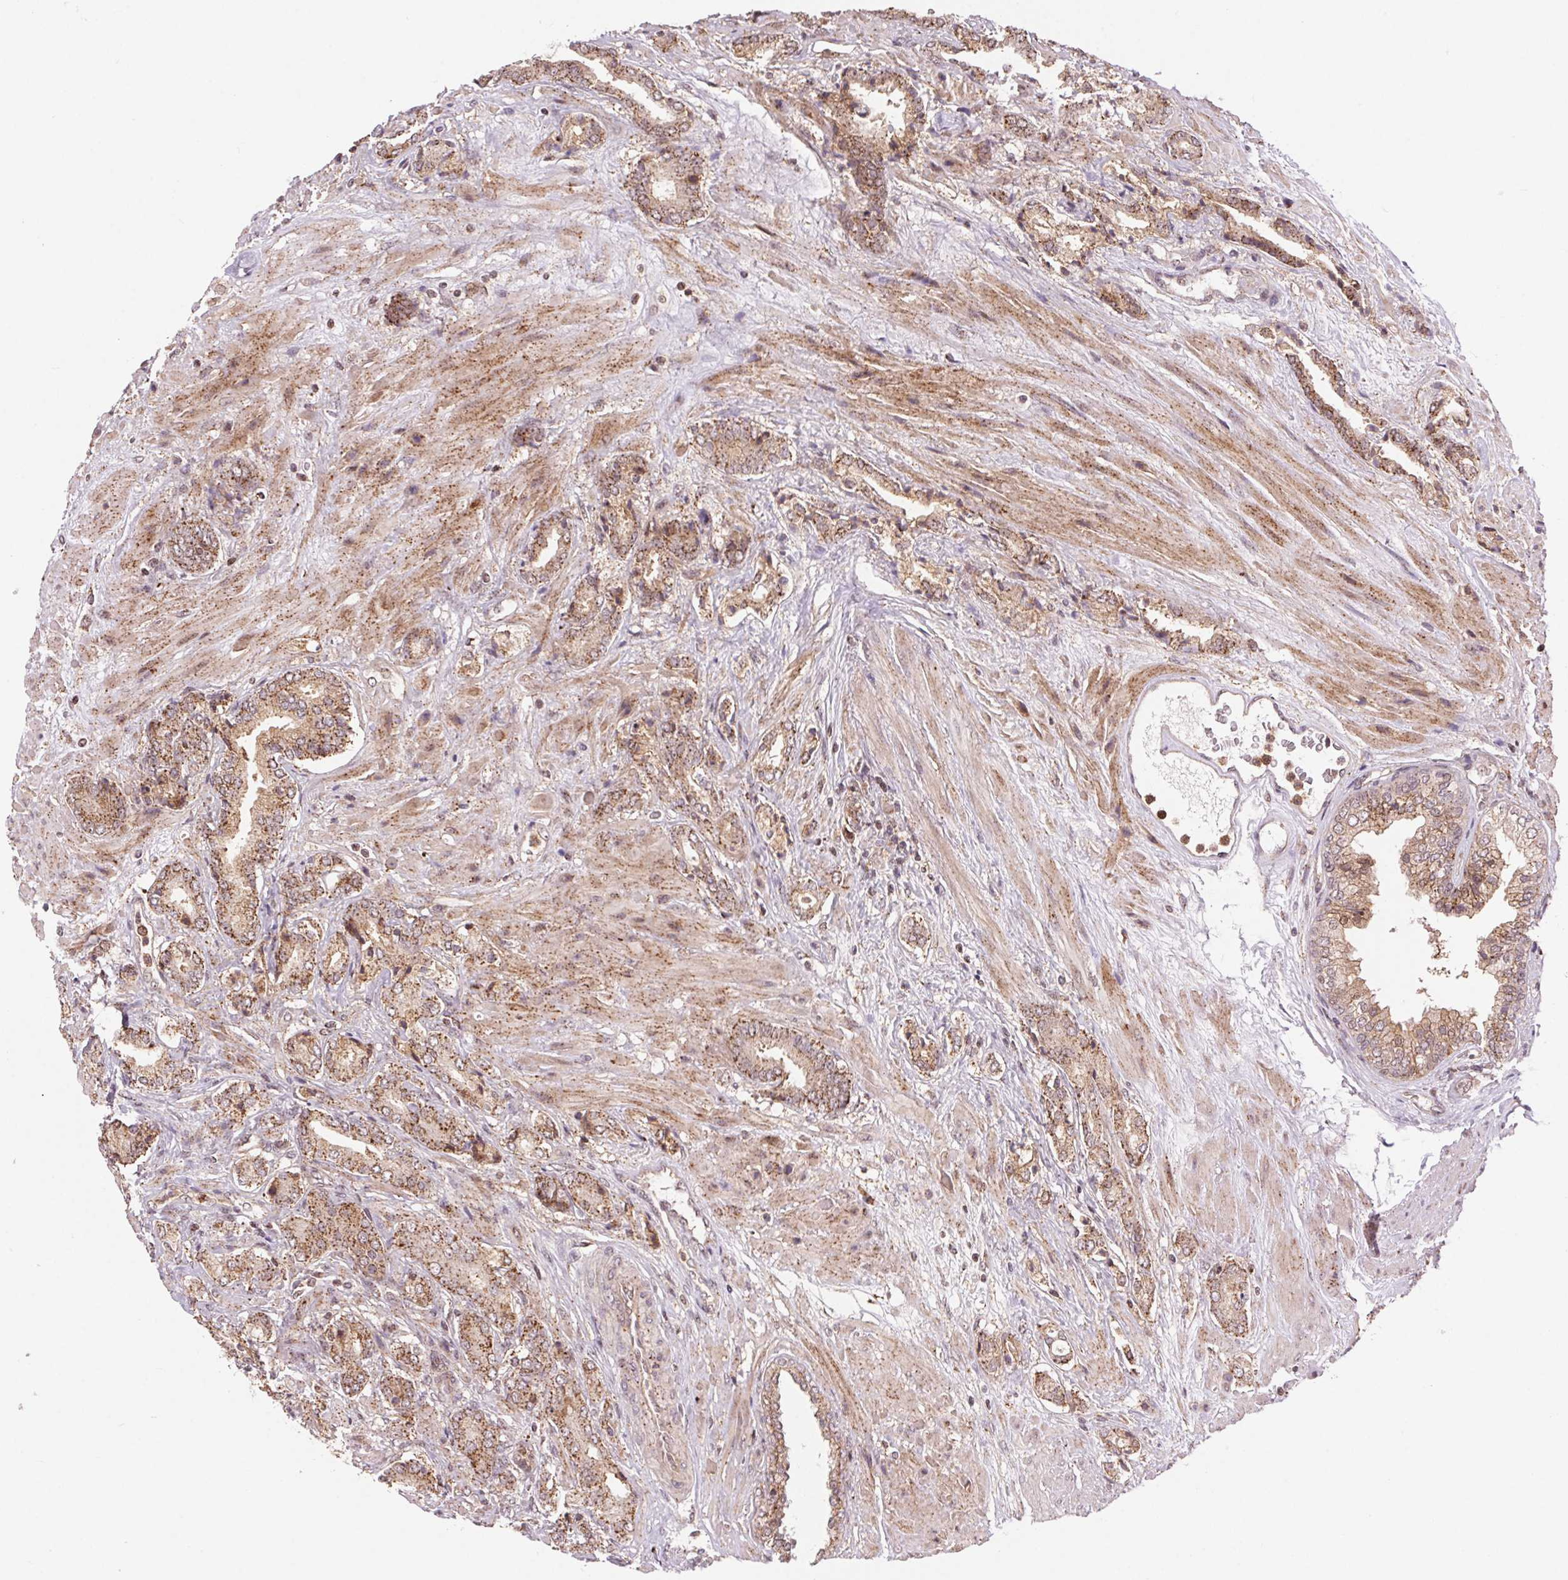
{"staining": {"intensity": "moderate", "quantity": ">75%", "location": "cytoplasmic/membranous"}, "tissue": "prostate cancer", "cell_type": "Tumor cells", "image_type": "cancer", "snomed": [{"axis": "morphology", "description": "Adenocarcinoma, High grade"}, {"axis": "topography", "description": "Prostate"}], "caption": "This micrograph demonstrates IHC staining of human prostate cancer (high-grade adenocarcinoma), with medium moderate cytoplasmic/membranous positivity in about >75% of tumor cells.", "gene": "CHMP4B", "patient": {"sex": "male", "age": 56}}